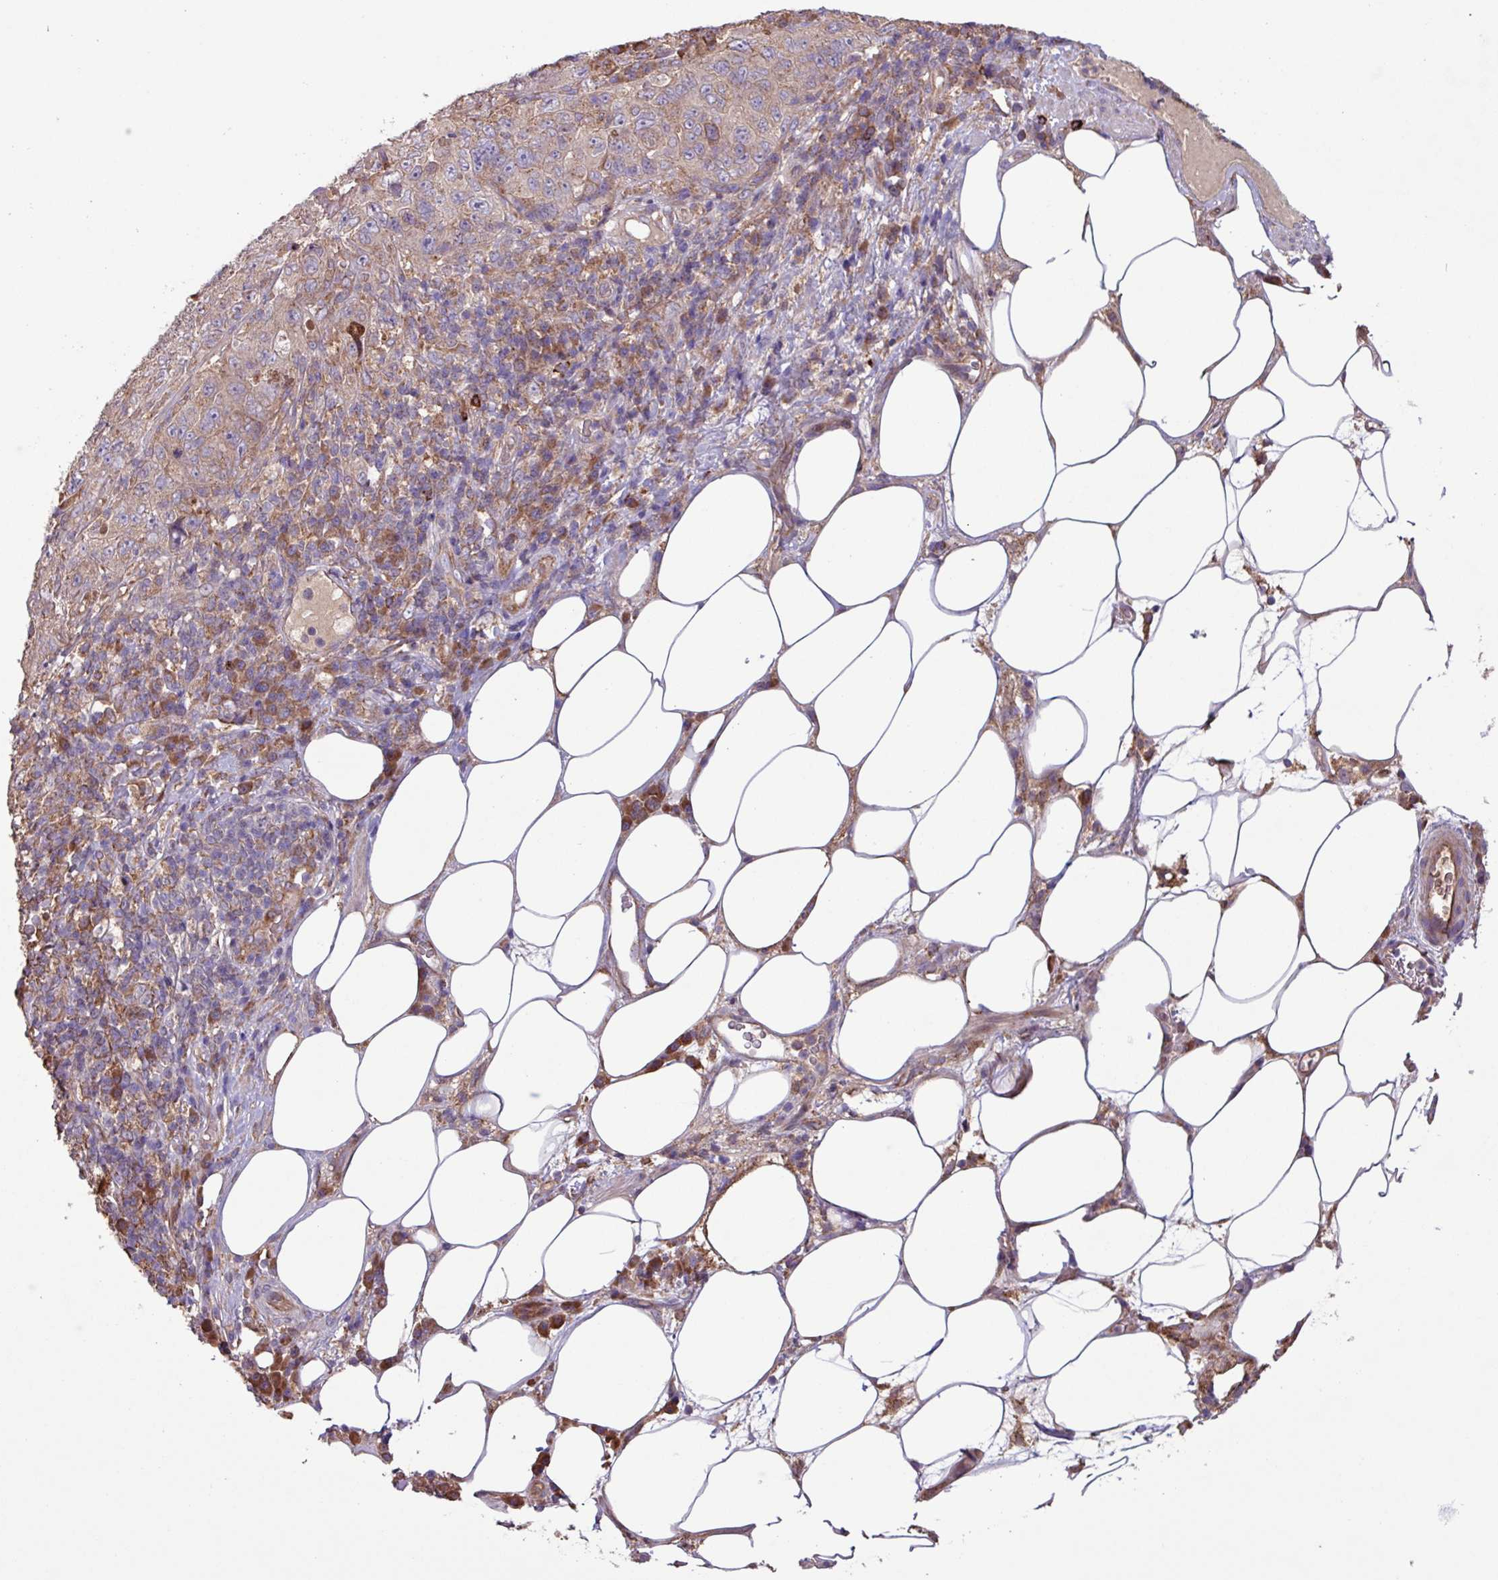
{"staining": {"intensity": "weak", "quantity": "<25%", "location": "cytoplasmic/membranous"}, "tissue": "pancreatic cancer", "cell_type": "Tumor cells", "image_type": "cancer", "snomed": [{"axis": "morphology", "description": "Adenocarcinoma, NOS"}, {"axis": "topography", "description": "Pancreas"}], "caption": "Pancreatic adenocarcinoma was stained to show a protein in brown. There is no significant expression in tumor cells. Nuclei are stained in blue.", "gene": "PTPRQ", "patient": {"sex": "male", "age": 68}}